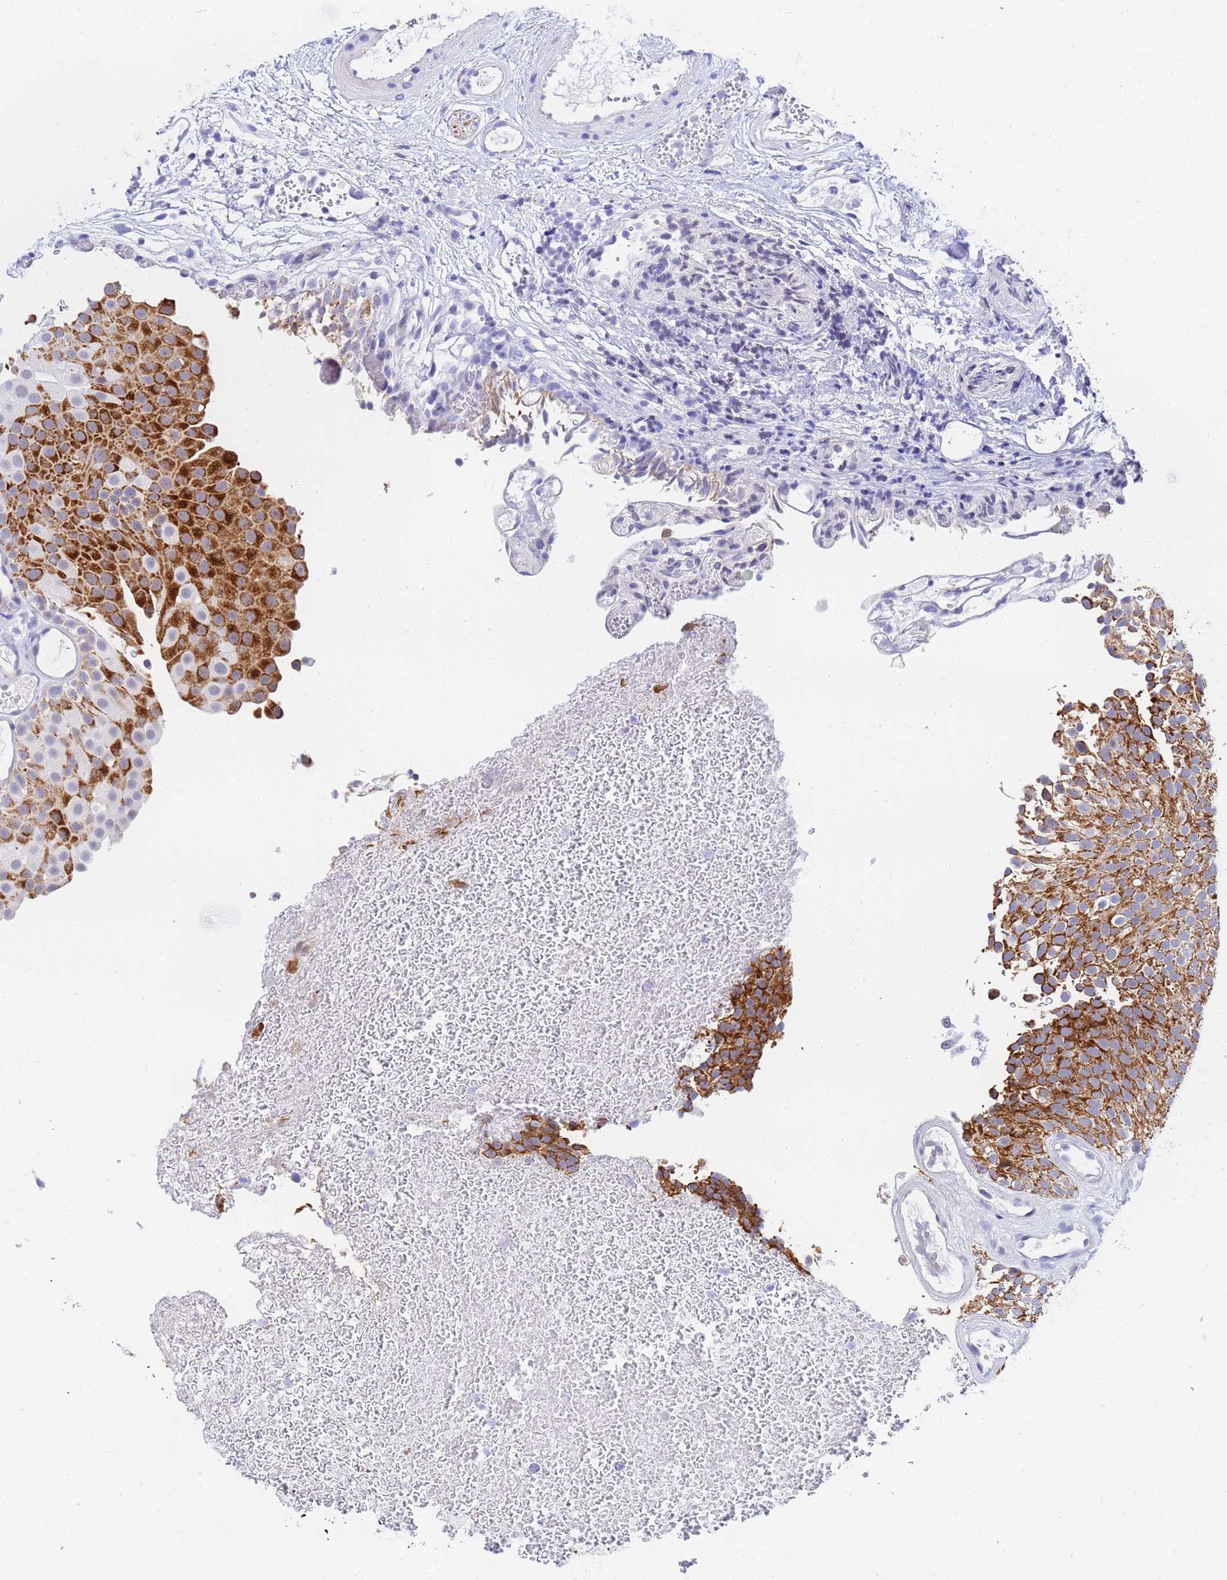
{"staining": {"intensity": "strong", "quantity": ">75%", "location": "cytoplasmic/membranous"}, "tissue": "urothelial cancer", "cell_type": "Tumor cells", "image_type": "cancer", "snomed": [{"axis": "morphology", "description": "Urothelial carcinoma, Low grade"}, {"axis": "topography", "description": "Urinary bladder"}], "caption": "Immunohistochemical staining of human low-grade urothelial carcinoma displays strong cytoplasmic/membranous protein expression in approximately >75% of tumor cells.", "gene": "CKMT1A", "patient": {"sex": "male", "age": 78}}